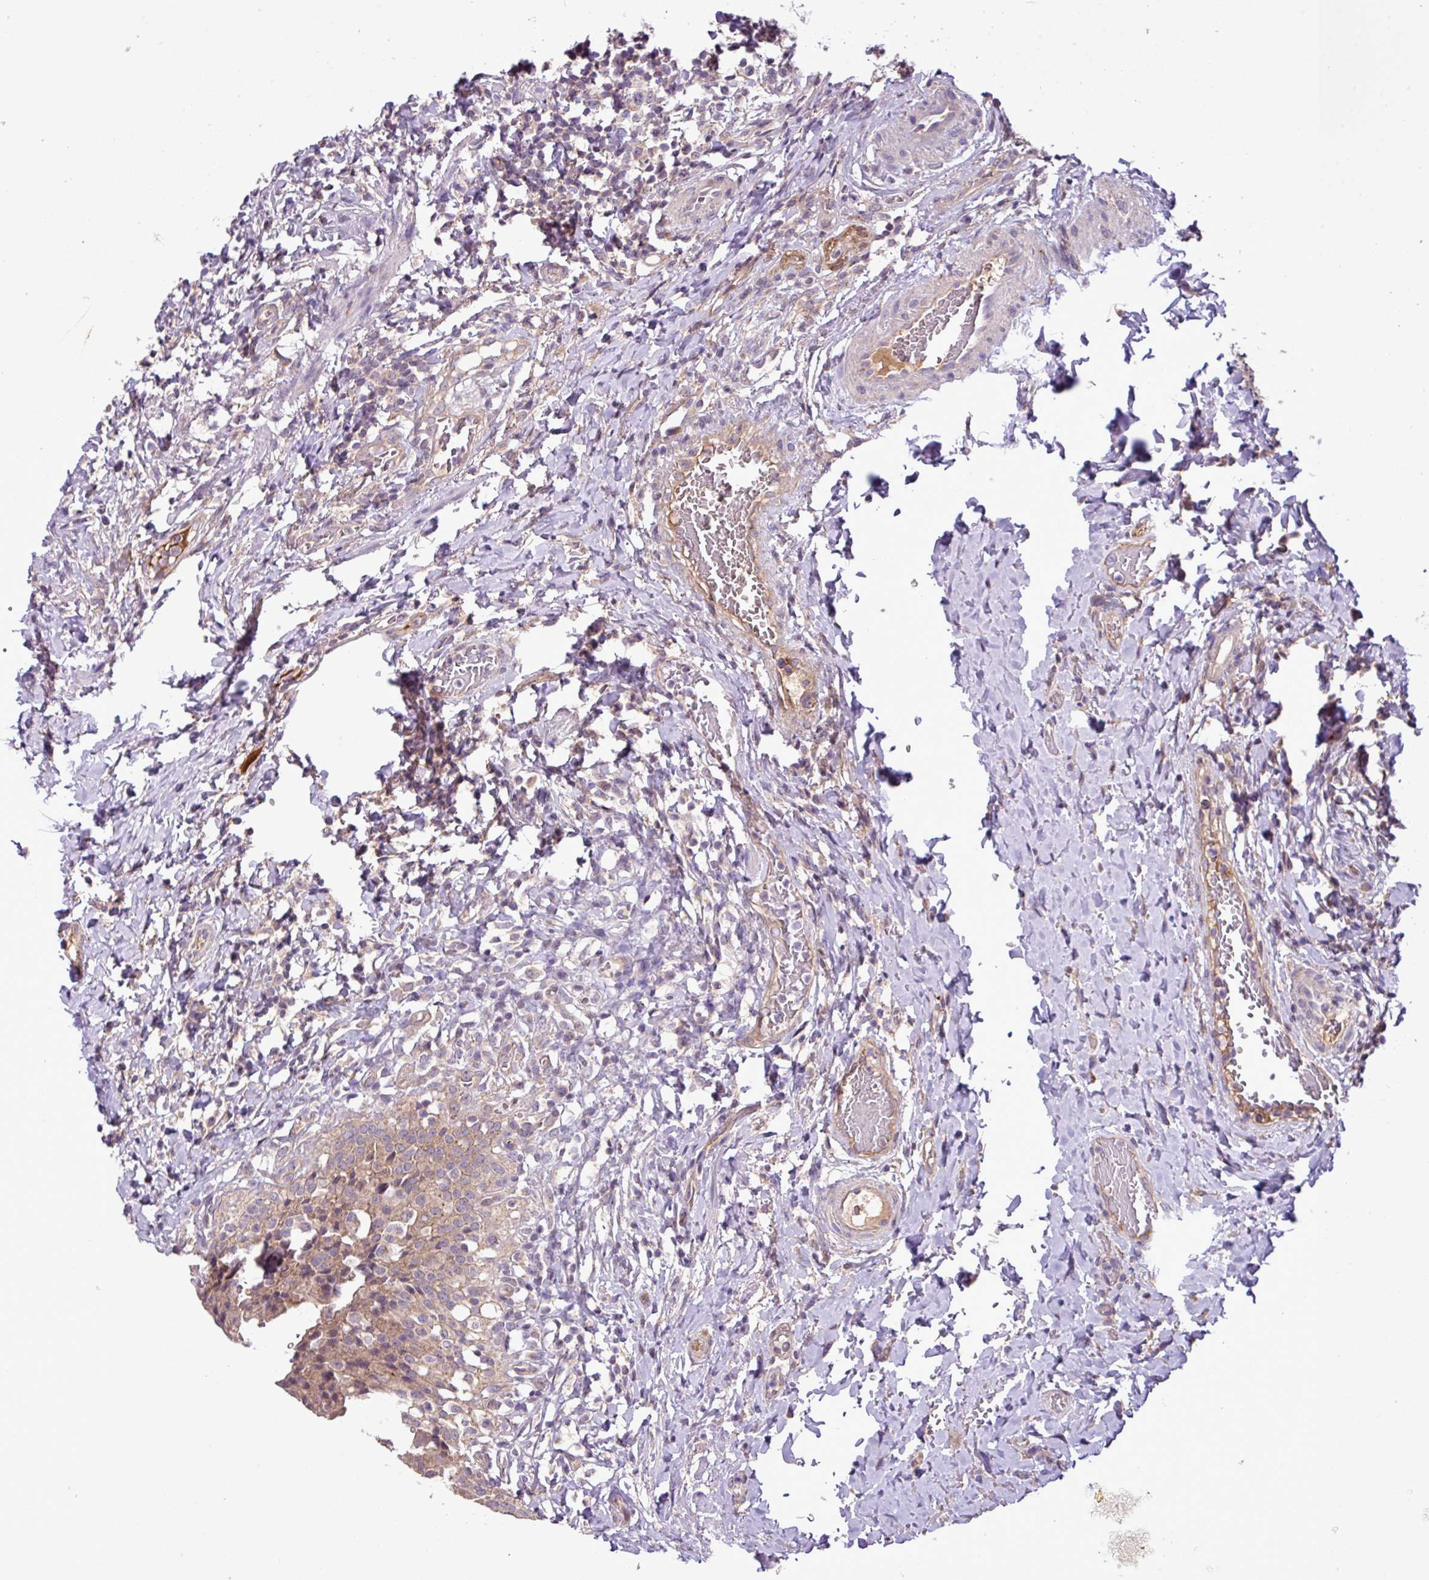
{"staining": {"intensity": "moderate", "quantity": ">75%", "location": "cytoplasmic/membranous"}, "tissue": "urinary bladder", "cell_type": "Urothelial cells", "image_type": "normal", "snomed": [{"axis": "morphology", "description": "Normal tissue, NOS"}, {"axis": "morphology", "description": "Inflammation, NOS"}, {"axis": "topography", "description": "Urinary bladder"}], "caption": "Human urinary bladder stained with a brown dye displays moderate cytoplasmic/membranous positive positivity in about >75% of urothelial cells.", "gene": "XIAP", "patient": {"sex": "male", "age": 64}}